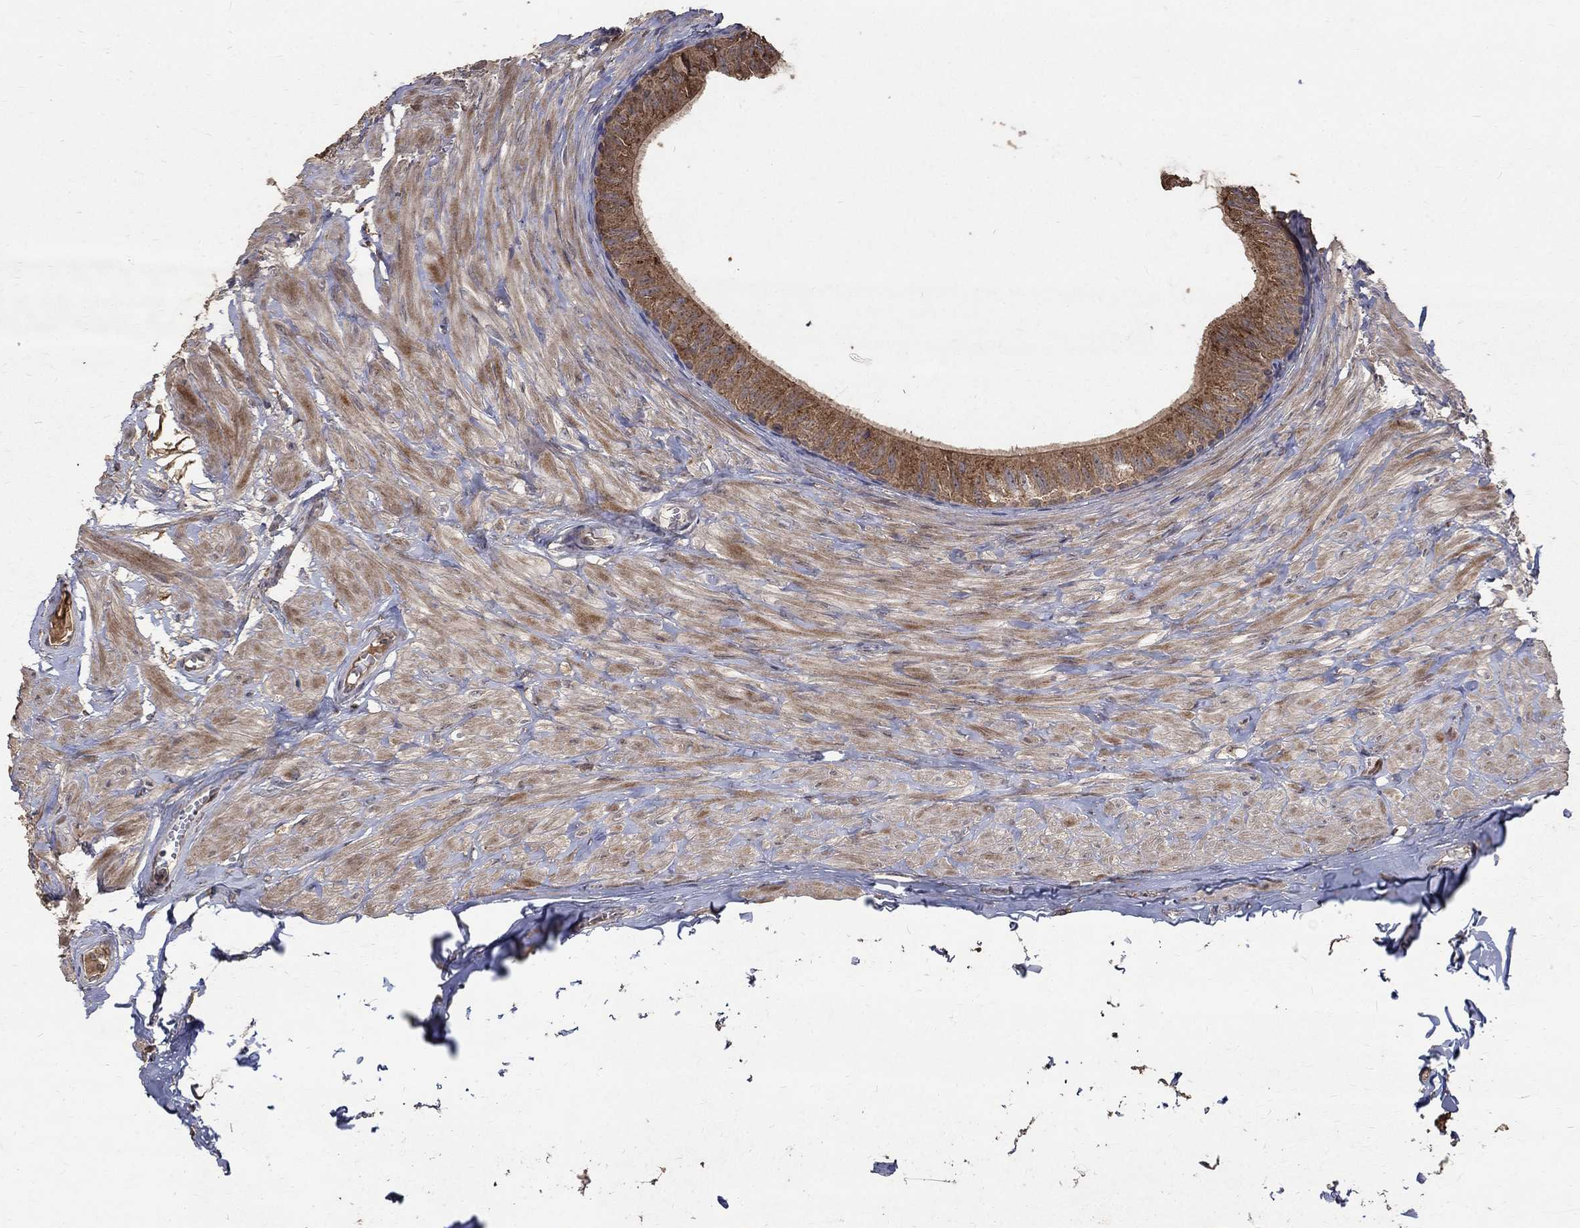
{"staining": {"intensity": "moderate", "quantity": "25%-75%", "location": "cytoplasmic/membranous"}, "tissue": "epididymis", "cell_type": "Glandular cells", "image_type": "normal", "snomed": [{"axis": "morphology", "description": "Normal tissue, NOS"}, {"axis": "topography", "description": "Epididymis"}], "caption": "Protein analysis of unremarkable epididymis demonstrates moderate cytoplasmic/membranous expression in about 25%-75% of glandular cells. (Brightfield microscopy of DAB IHC at high magnification).", "gene": "C17orf75", "patient": {"sex": "male", "age": 32}}